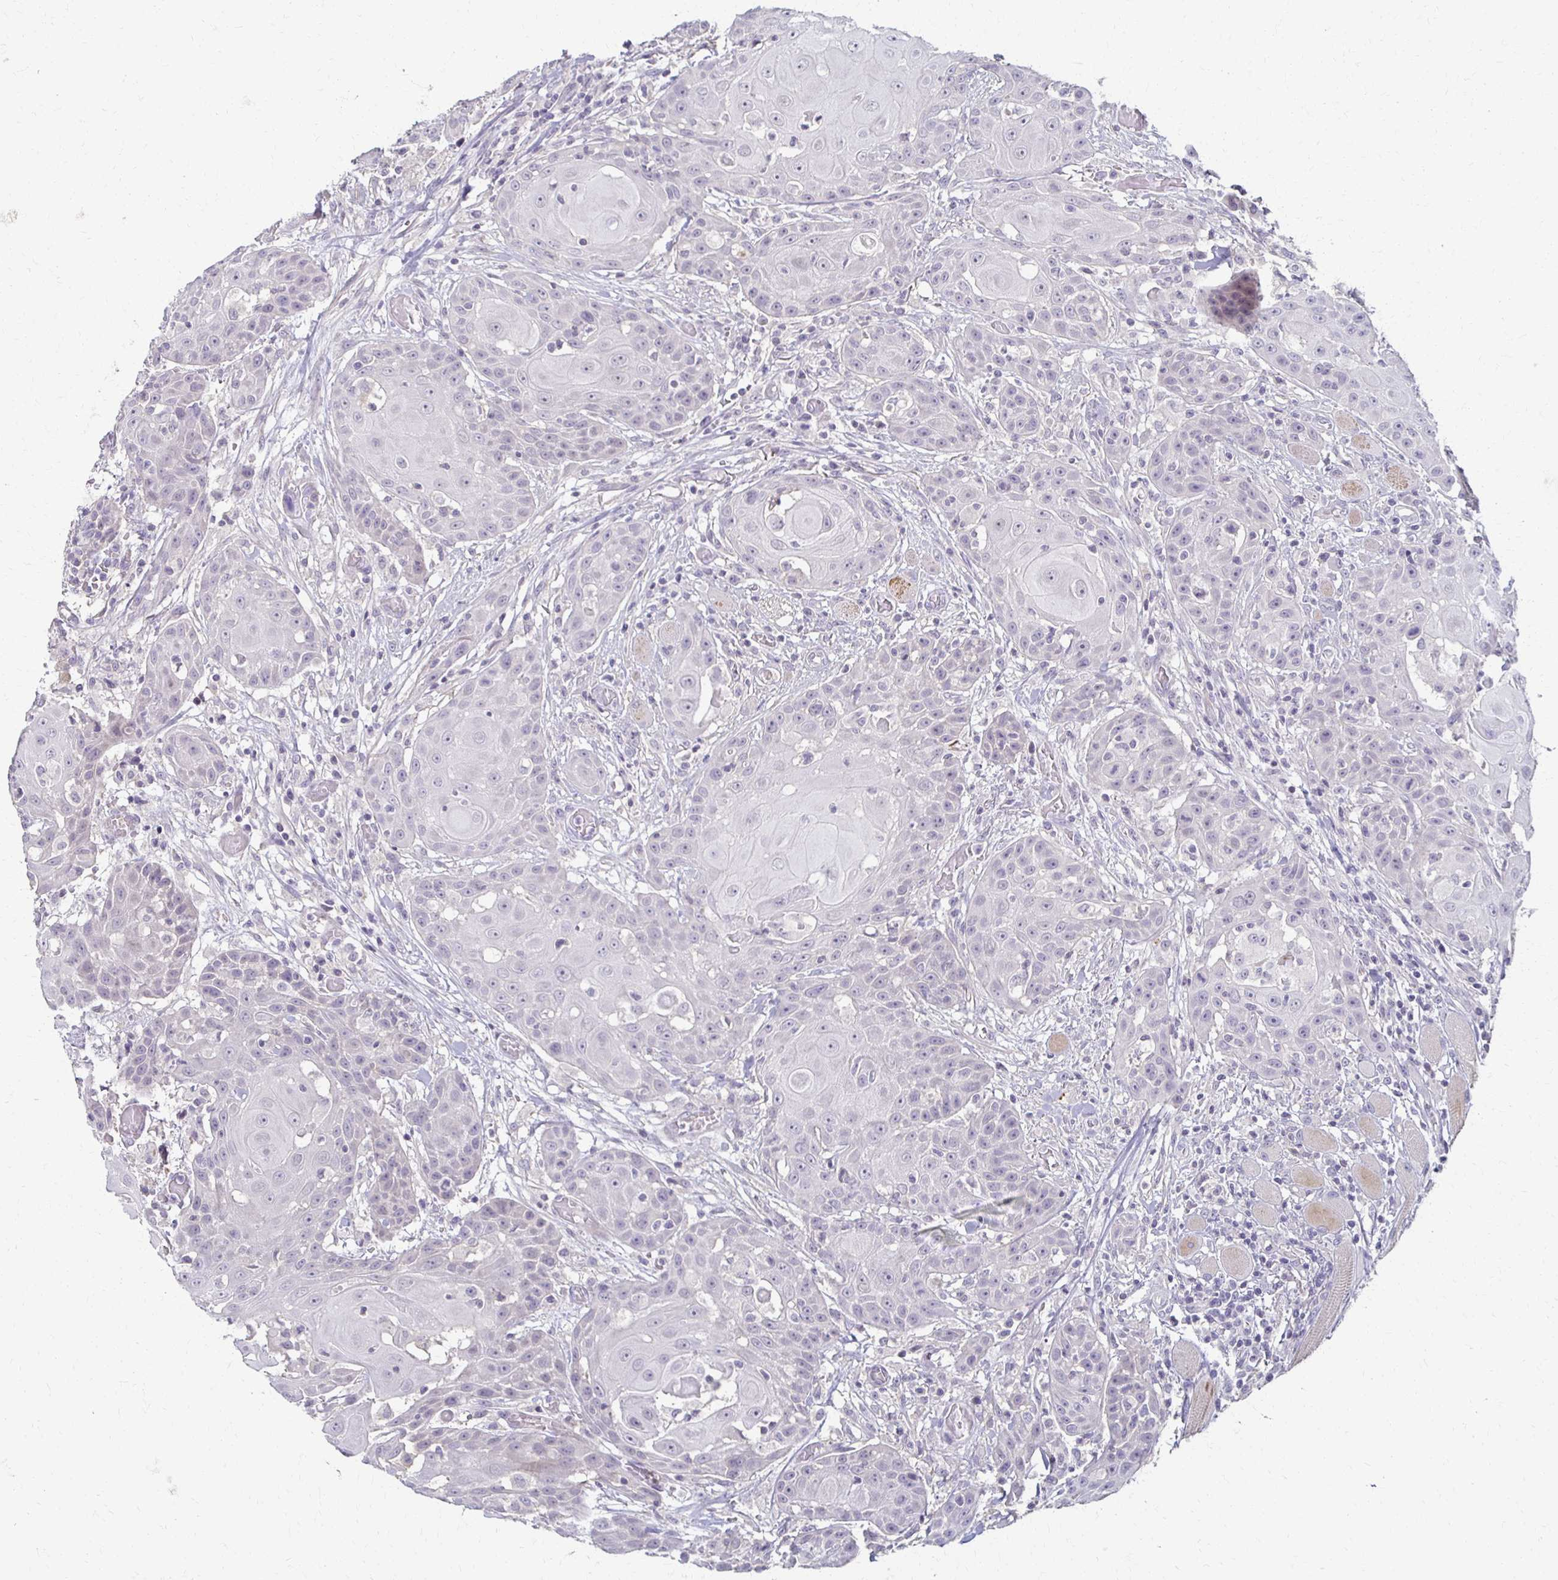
{"staining": {"intensity": "negative", "quantity": "none", "location": "none"}, "tissue": "head and neck cancer", "cell_type": "Tumor cells", "image_type": "cancer", "snomed": [{"axis": "morphology", "description": "Normal tissue, NOS"}, {"axis": "morphology", "description": "Squamous cell carcinoma, NOS"}, {"axis": "topography", "description": "Oral tissue"}, {"axis": "topography", "description": "Head-Neck"}], "caption": "Protein analysis of head and neck cancer exhibits no significant expression in tumor cells.", "gene": "FOXO4", "patient": {"sex": "female", "age": 55}}